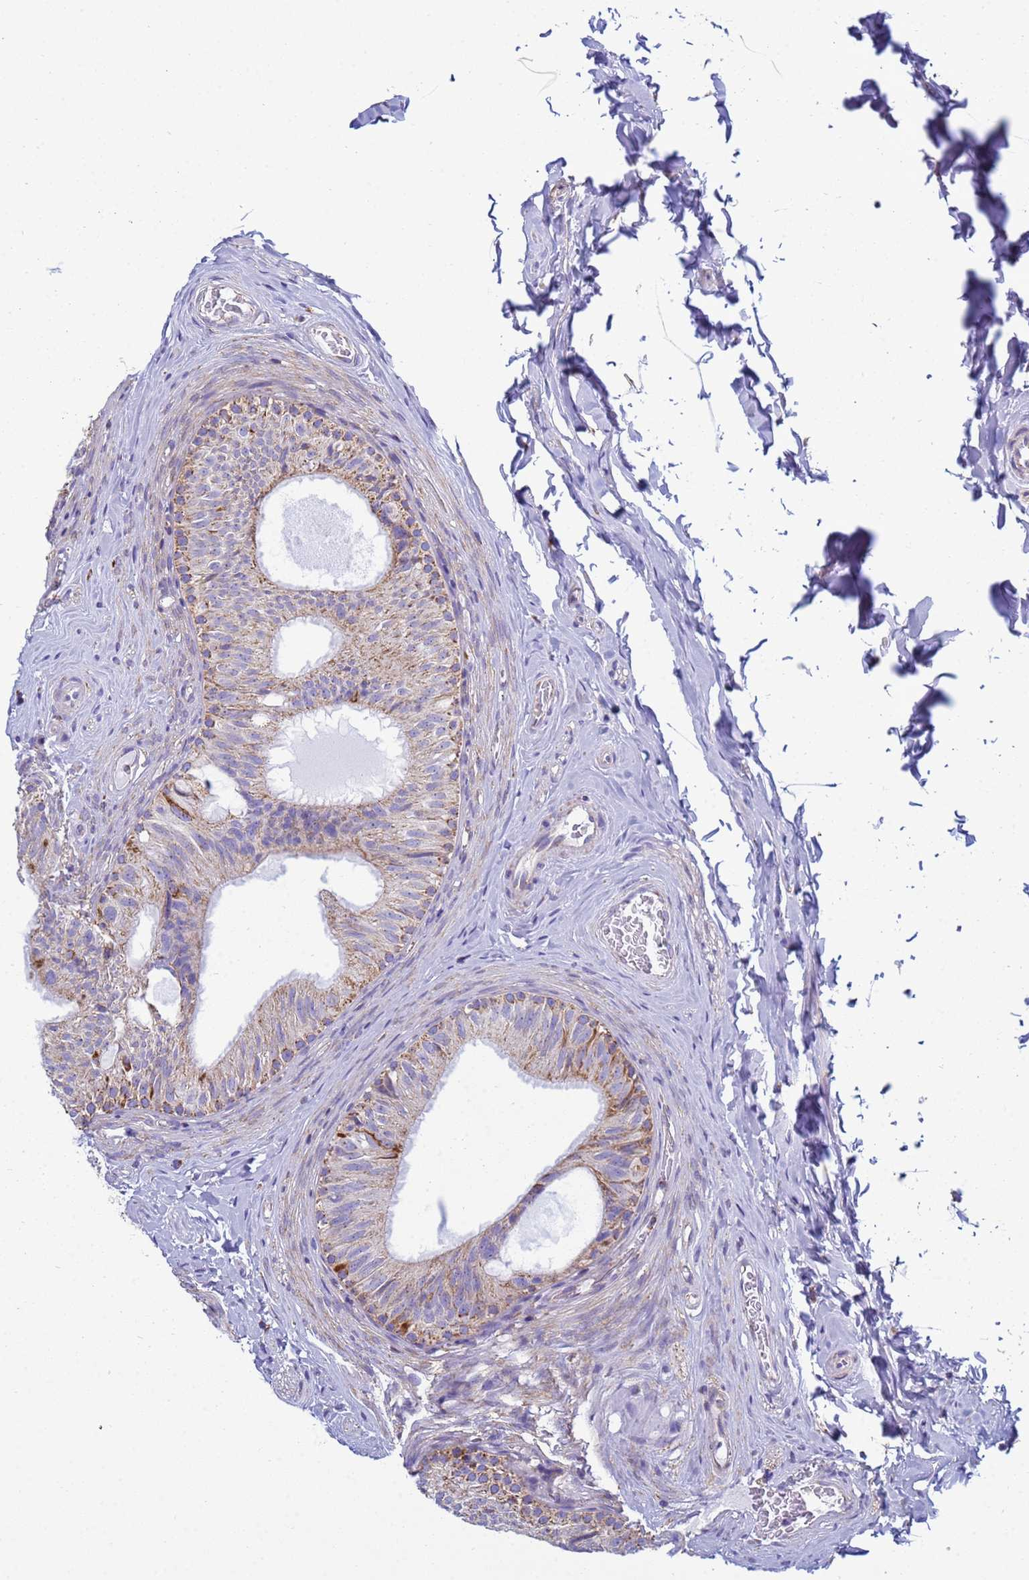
{"staining": {"intensity": "strong", "quantity": "25%-75%", "location": "cytoplasmic/membranous"}, "tissue": "epididymis", "cell_type": "Glandular cells", "image_type": "normal", "snomed": [{"axis": "morphology", "description": "Normal tissue, NOS"}, {"axis": "topography", "description": "Epididymis"}], "caption": "DAB (3,3'-diaminobenzidine) immunohistochemical staining of normal epididymis shows strong cytoplasmic/membranous protein expression in approximately 25%-75% of glandular cells.", "gene": "COQ4", "patient": {"sex": "male", "age": 34}}